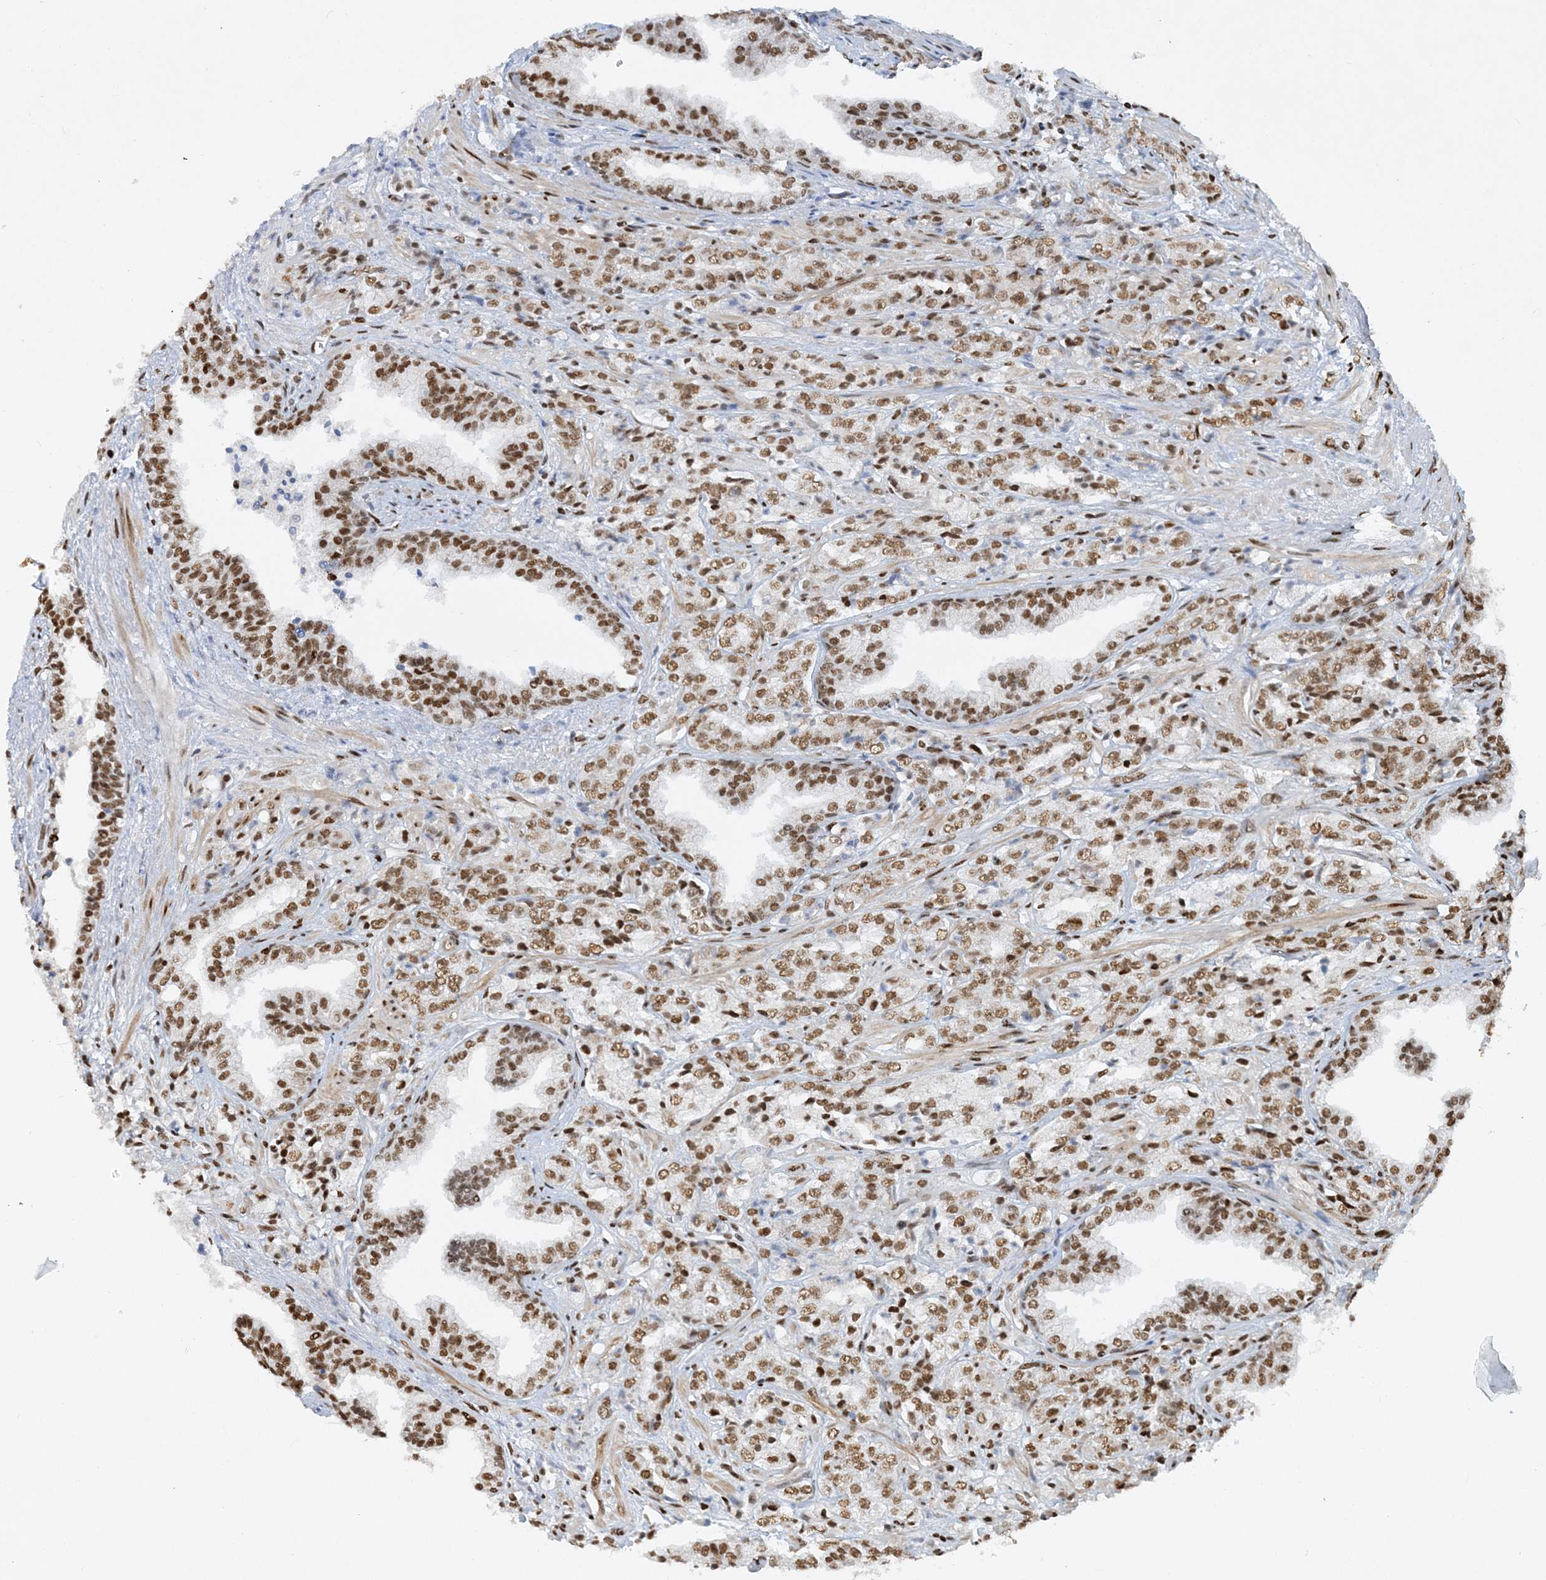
{"staining": {"intensity": "moderate", "quantity": ">75%", "location": "nuclear"}, "tissue": "prostate cancer", "cell_type": "Tumor cells", "image_type": "cancer", "snomed": [{"axis": "morphology", "description": "Adenocarcinoma, High grade"}, {"axis": "topography", "description": "Prostate"}], "caption": "IHC photomicrograph of prostate adenocarcinoma (high-grade) stained for a protein (brown), which reveals medium levels of moderate nuclear positivity in approximately >75% of tumor cells.", "gene": "DELE1", "patient": {"sex": "male", "age": 71}}